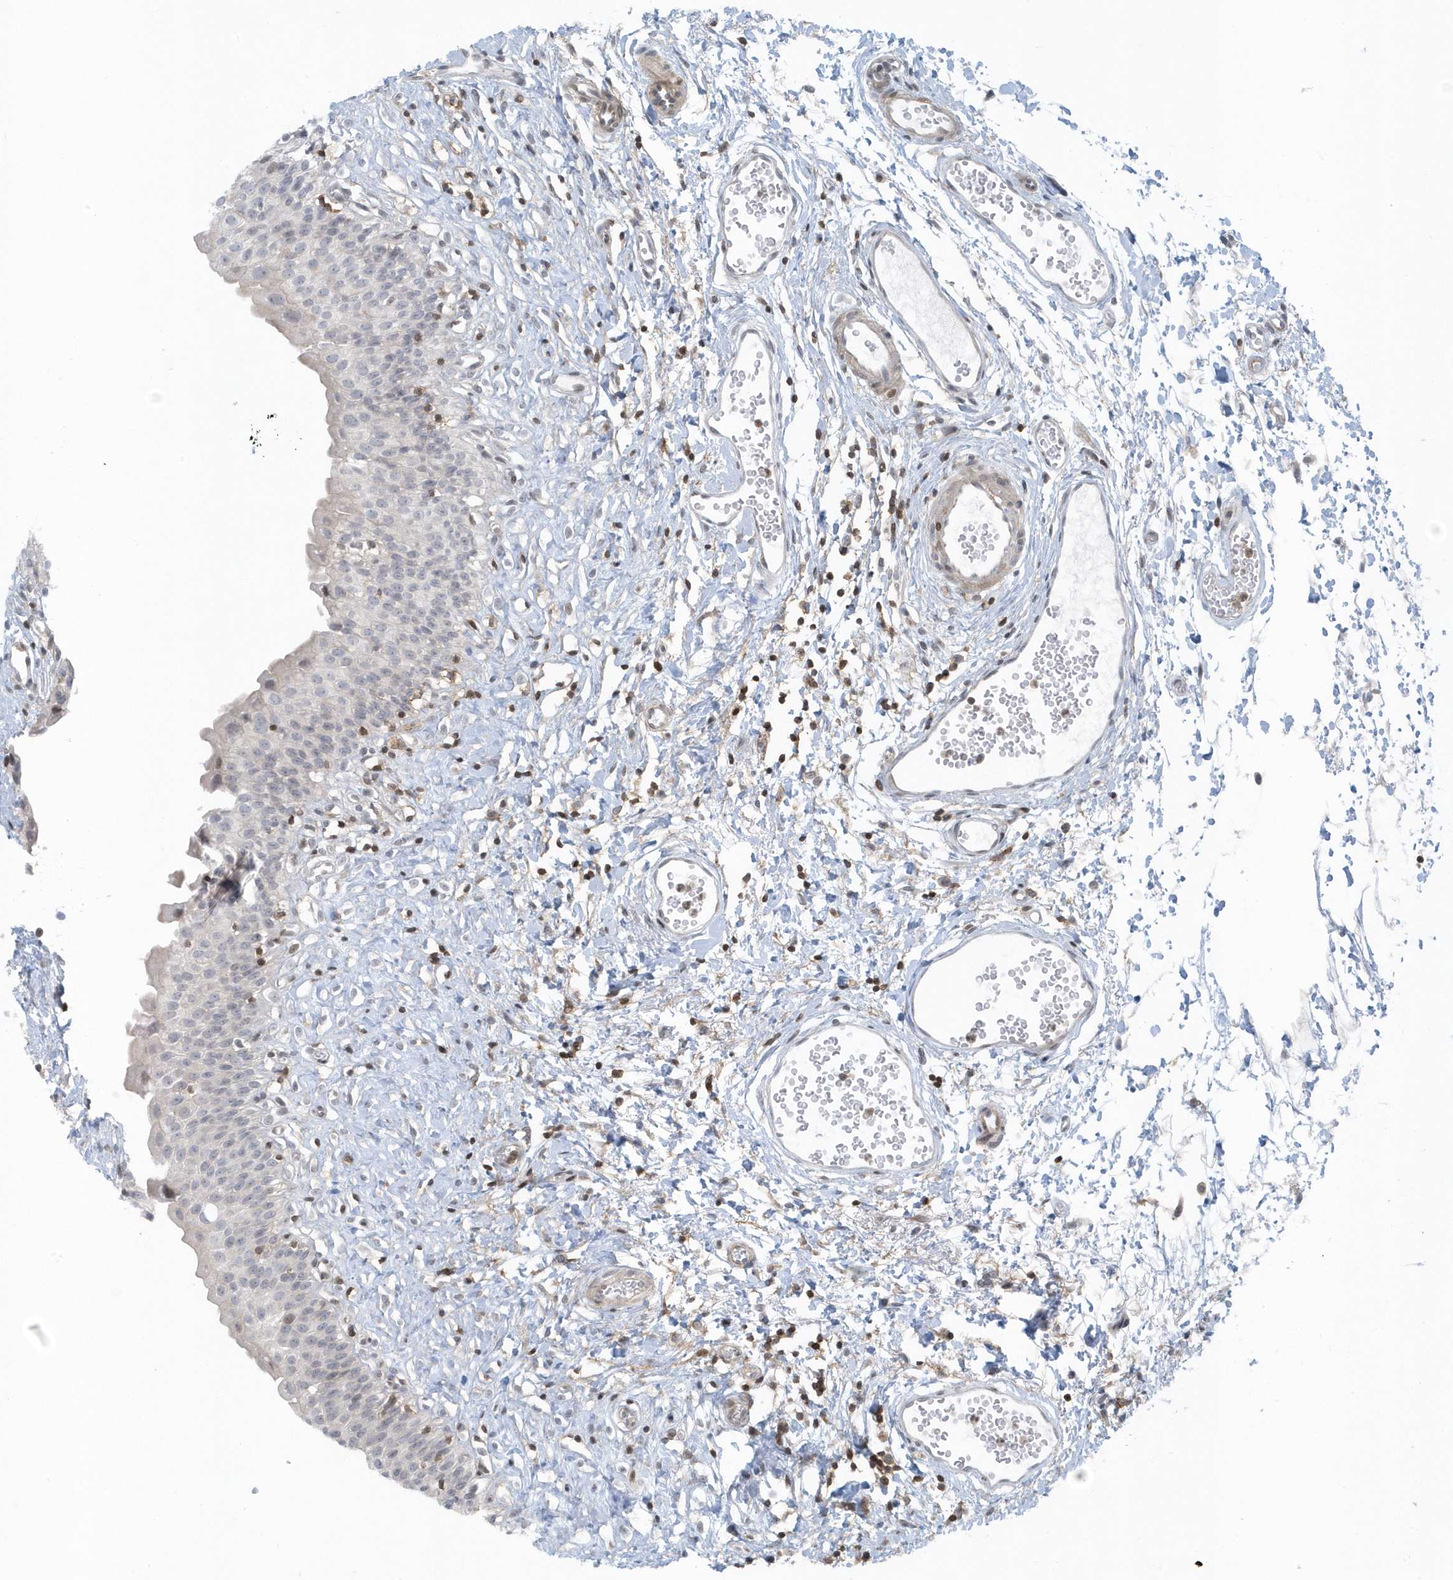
{"staining": {"intensity": "negative", "quantity": "none", "location": "none"}, "tissue": "urinary bladder", "cell_type": "Urothelial cells", "image_type": "normal", "snomed": [{"axis": "morphology", "description": "Normal tissue, NOS"}, {"axis": "topography", "description": "Urinary bladder"}], "caption": "There is no significant staining in urothelial cells of urinary bladder. (Immunohistochemistry (ihc), brightfield microscopy, high magnification).", "gene": "CACNB2", "patient": {"sex": "male", "age": 51}}